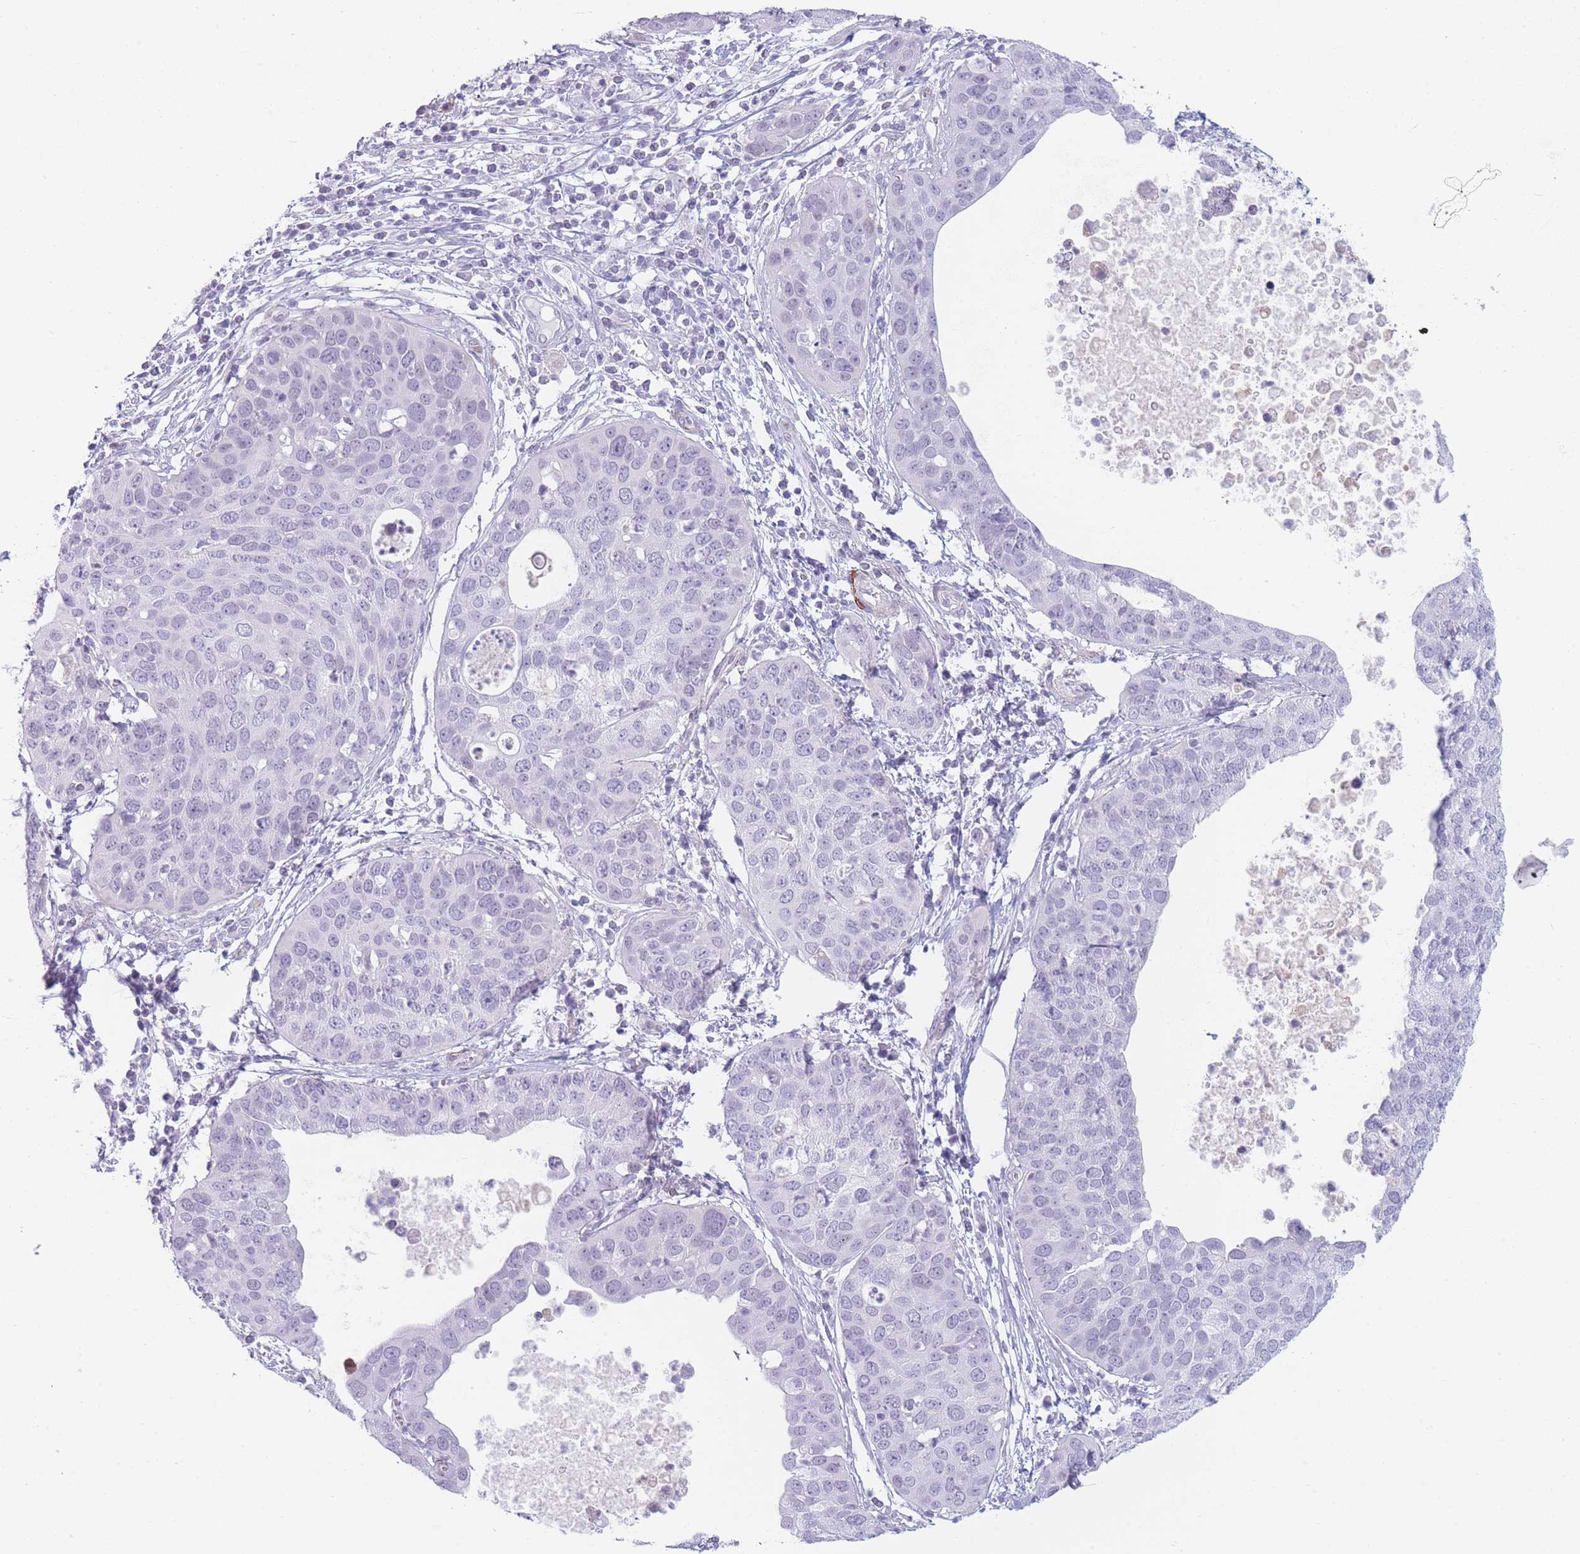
{"staining": {"intensity": "negative", "quantity": "none", "location": "none"}, "tissue": "cervical cancer", "cell_type": "Tumor cells", "image_type": "cancer", "snomed": [{"axis": "morphology", "description": "Squamous cell carcinoma, NOS"}, {"axis": "topography", "description": "Cervix"}], "caption": "Immunohistochemical staining of human cervical squamous cell carcinoma demonstrates no significant positivity in tumor cells. (Brightfield microscopy of DAB (3,3'-diaminobenzidine) immunohistochemistry at high magnification).", "gene": "IFNA6", "patient": {"sex": "female", "age": 36}}